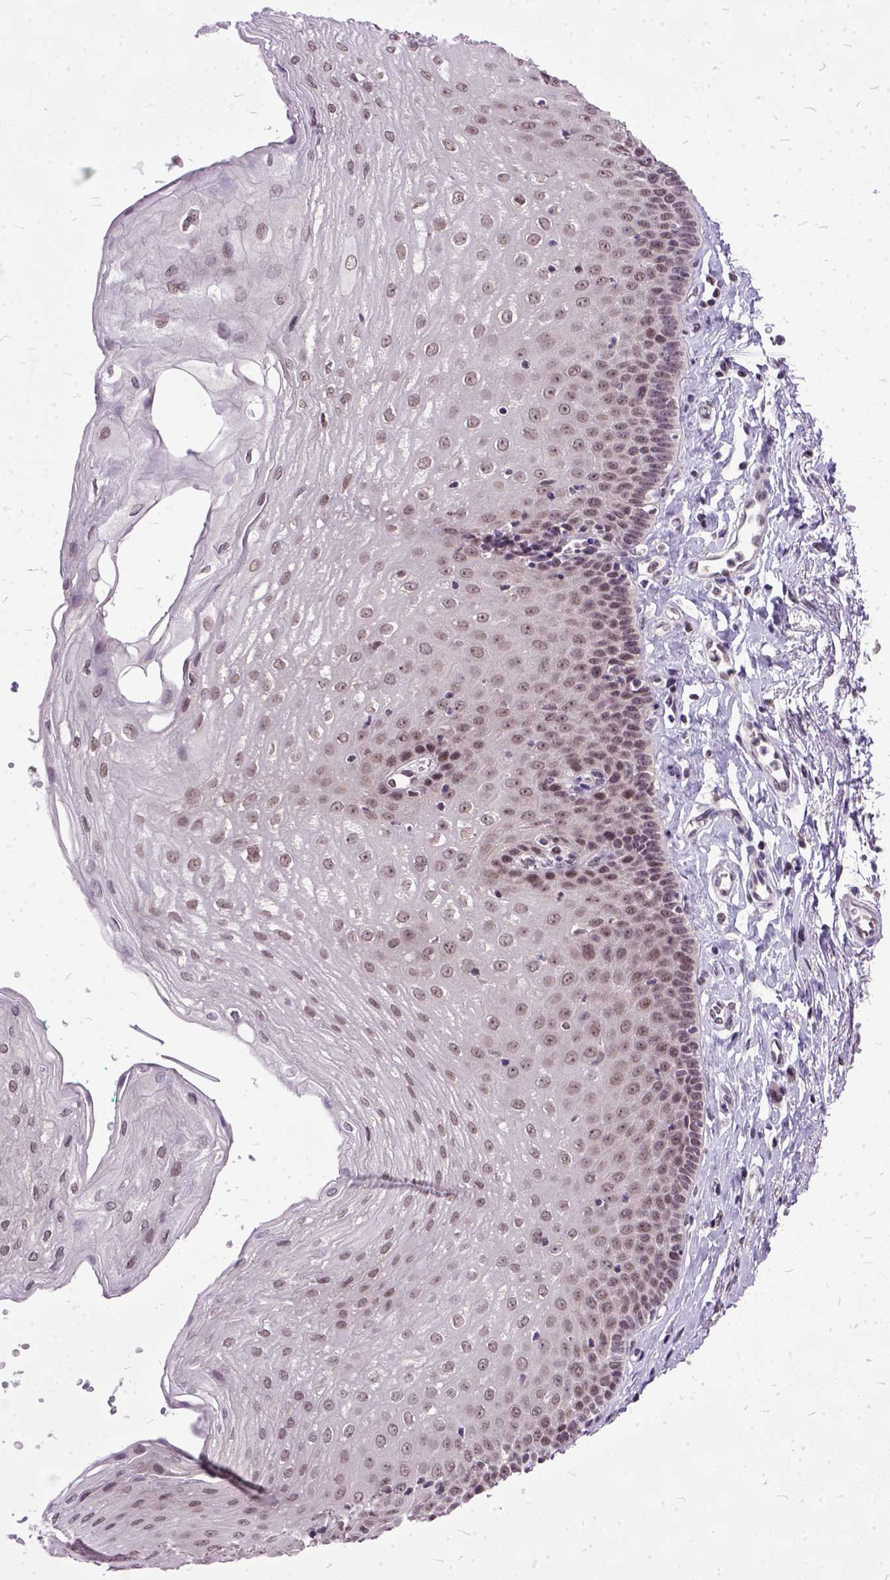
{"staining": {"intensity": "moderate", "quantity": ">75%", "location": "nuclear"}, "tissue": "esophagus", "cell_type": "Squamous epithelial cells", "image_type": "normal", "snomed": [{"axis": "morphology", "description": "Normal tissue, NOS"}, {"axis": "topography", "description": "Esophagus"}], "caption": "Immunohistochemistry (IHC) photomicrograph of normal esophagus stained for a protein (brown), which reveals medium levels of moderate nuclear positivity in about >75% of squamous epithelial cells.", "gene": "ORC5", "patient": {"sex": "female", "age": 81}}